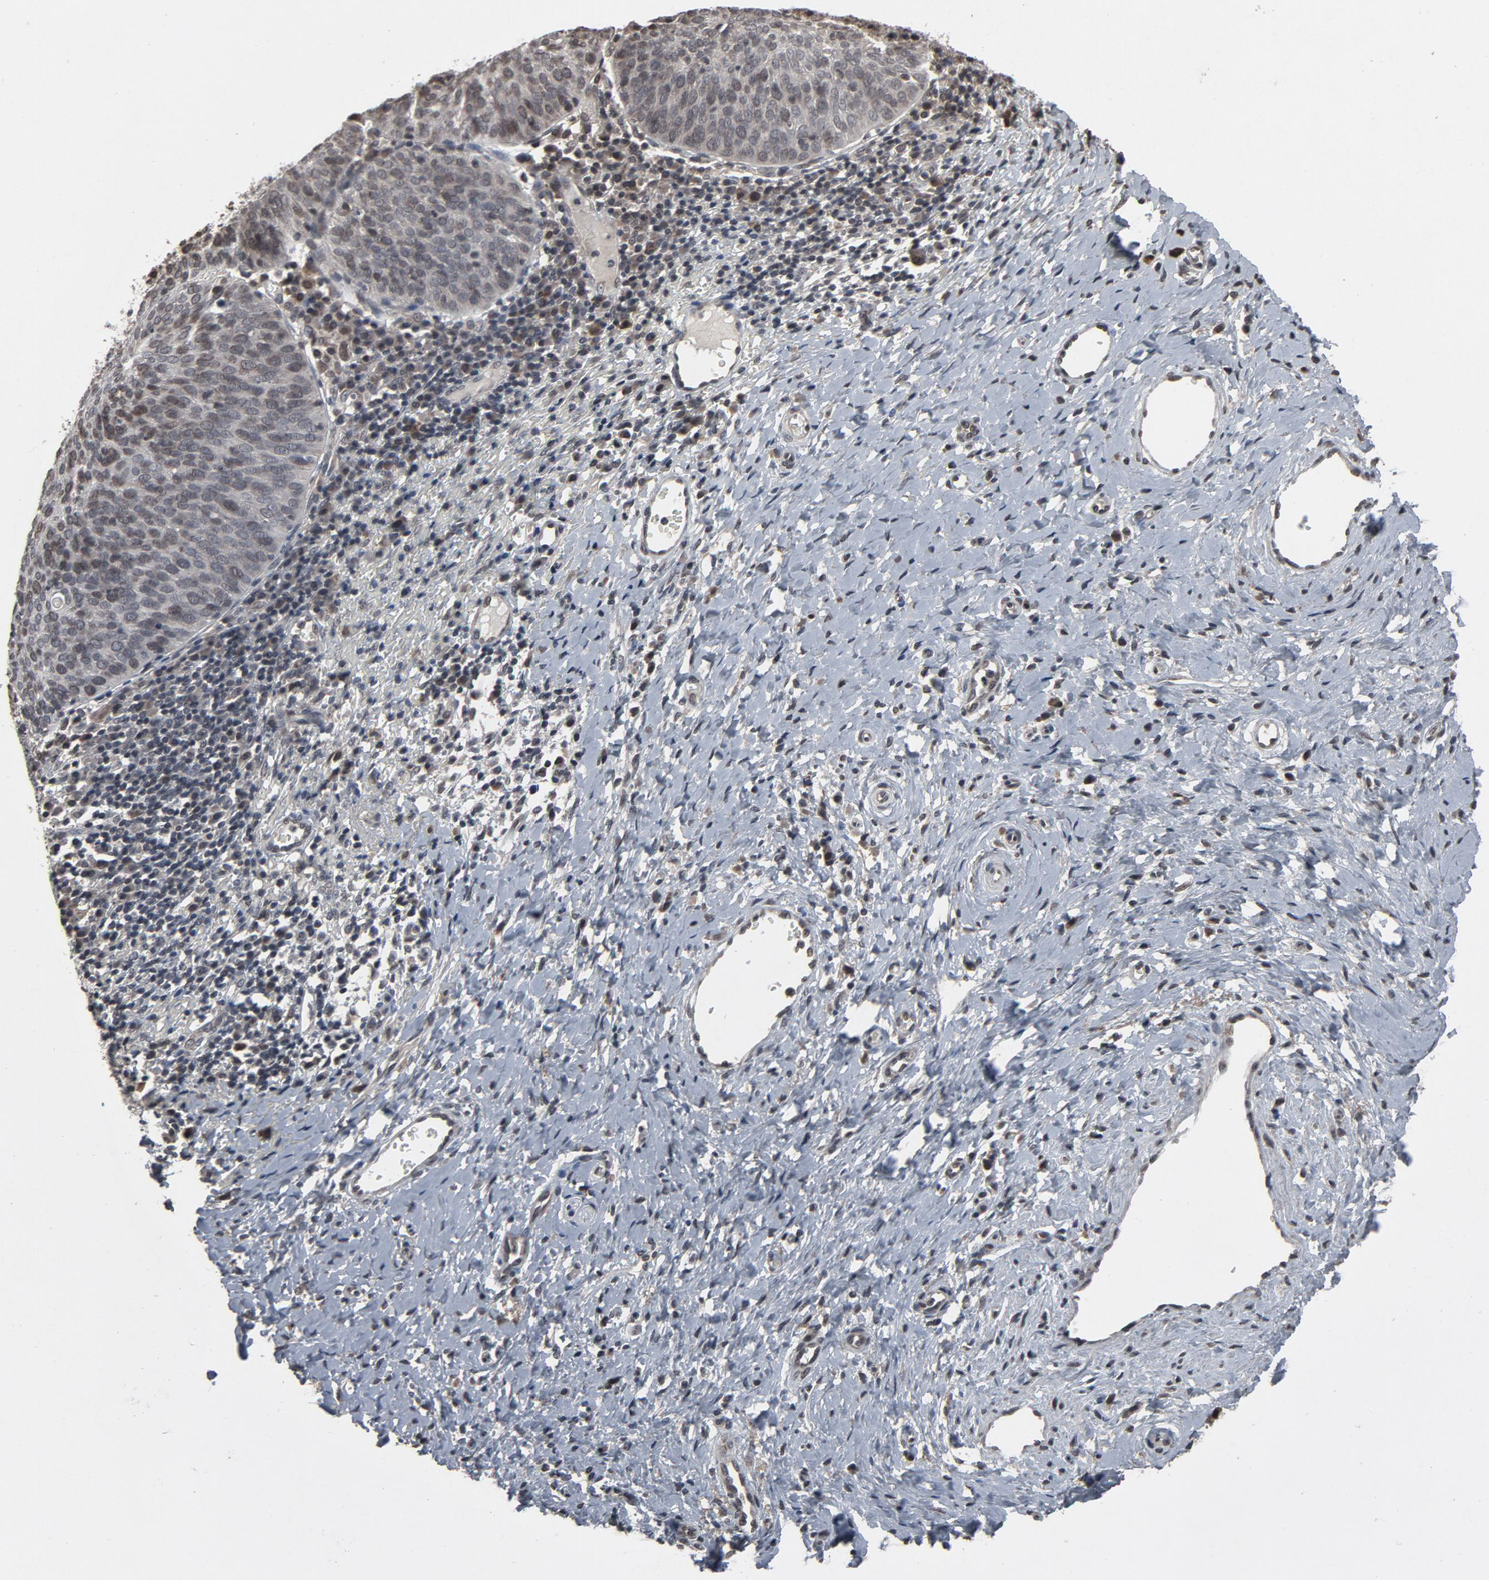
{"staining": {"intensity": "weak", "quantity": "25%-75%", "location": "nuclear"}, "tissue": "cervical cancer", "cell_type": "Tumor cells", "image_type": "cancer", "snomed": [{"axis": "morphology", "description": "Normal tissue, NOS"}, {"axis": "morphology", "description": "Squamous cell carcinoma, NOS"}, {"axis": "topography", "description": "Cervix"}], "caption": "Immunohistochemical staining of human cervical cancer exhibits weak nuclear protein positivity in about 25%-75% of tumor cells.", "gene": "POM121", "patient": {"sex": "female", "age": 39}}